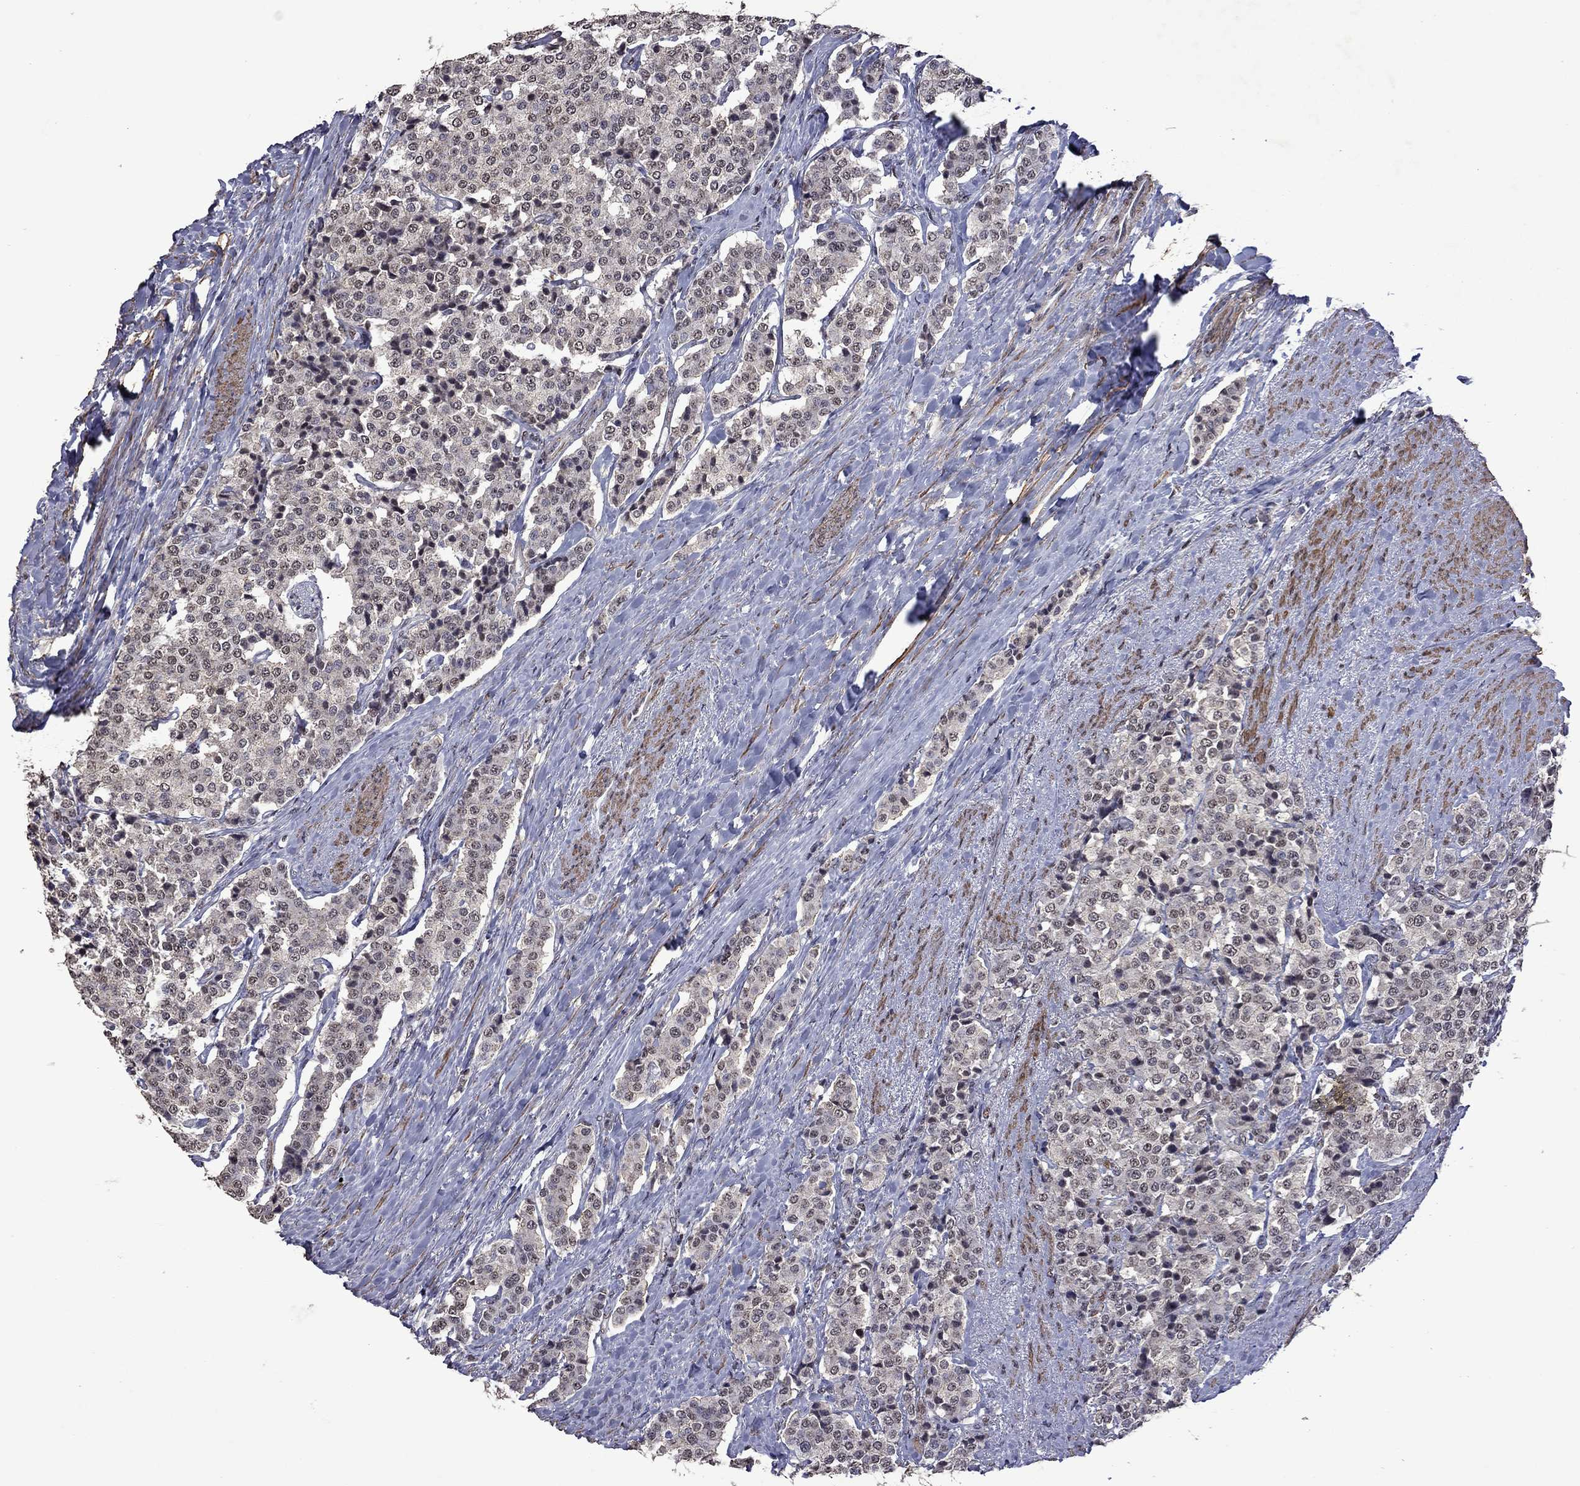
{"staining": {"intensity": "negative", "quantity": "none", "location": "none"}, "tissue": "carcinoid", "cell_type": "Tumor cells", "image_type": "cancer", "snomed": [{"axis": "morphology", "description": "Carcinoid, malignant, NOS"}, {"axis": "topography", "description": "Small intestine"}], "caption": "IHC photomicrograph of neoplastic tissue: human malignant carcinoid stained with DAB (3,3'-diaminobenzidine) exhibits no significant protein staining in tumor cells.", "gene": "SPOUT1", "patient": {"sex": "female", "age": 58}}